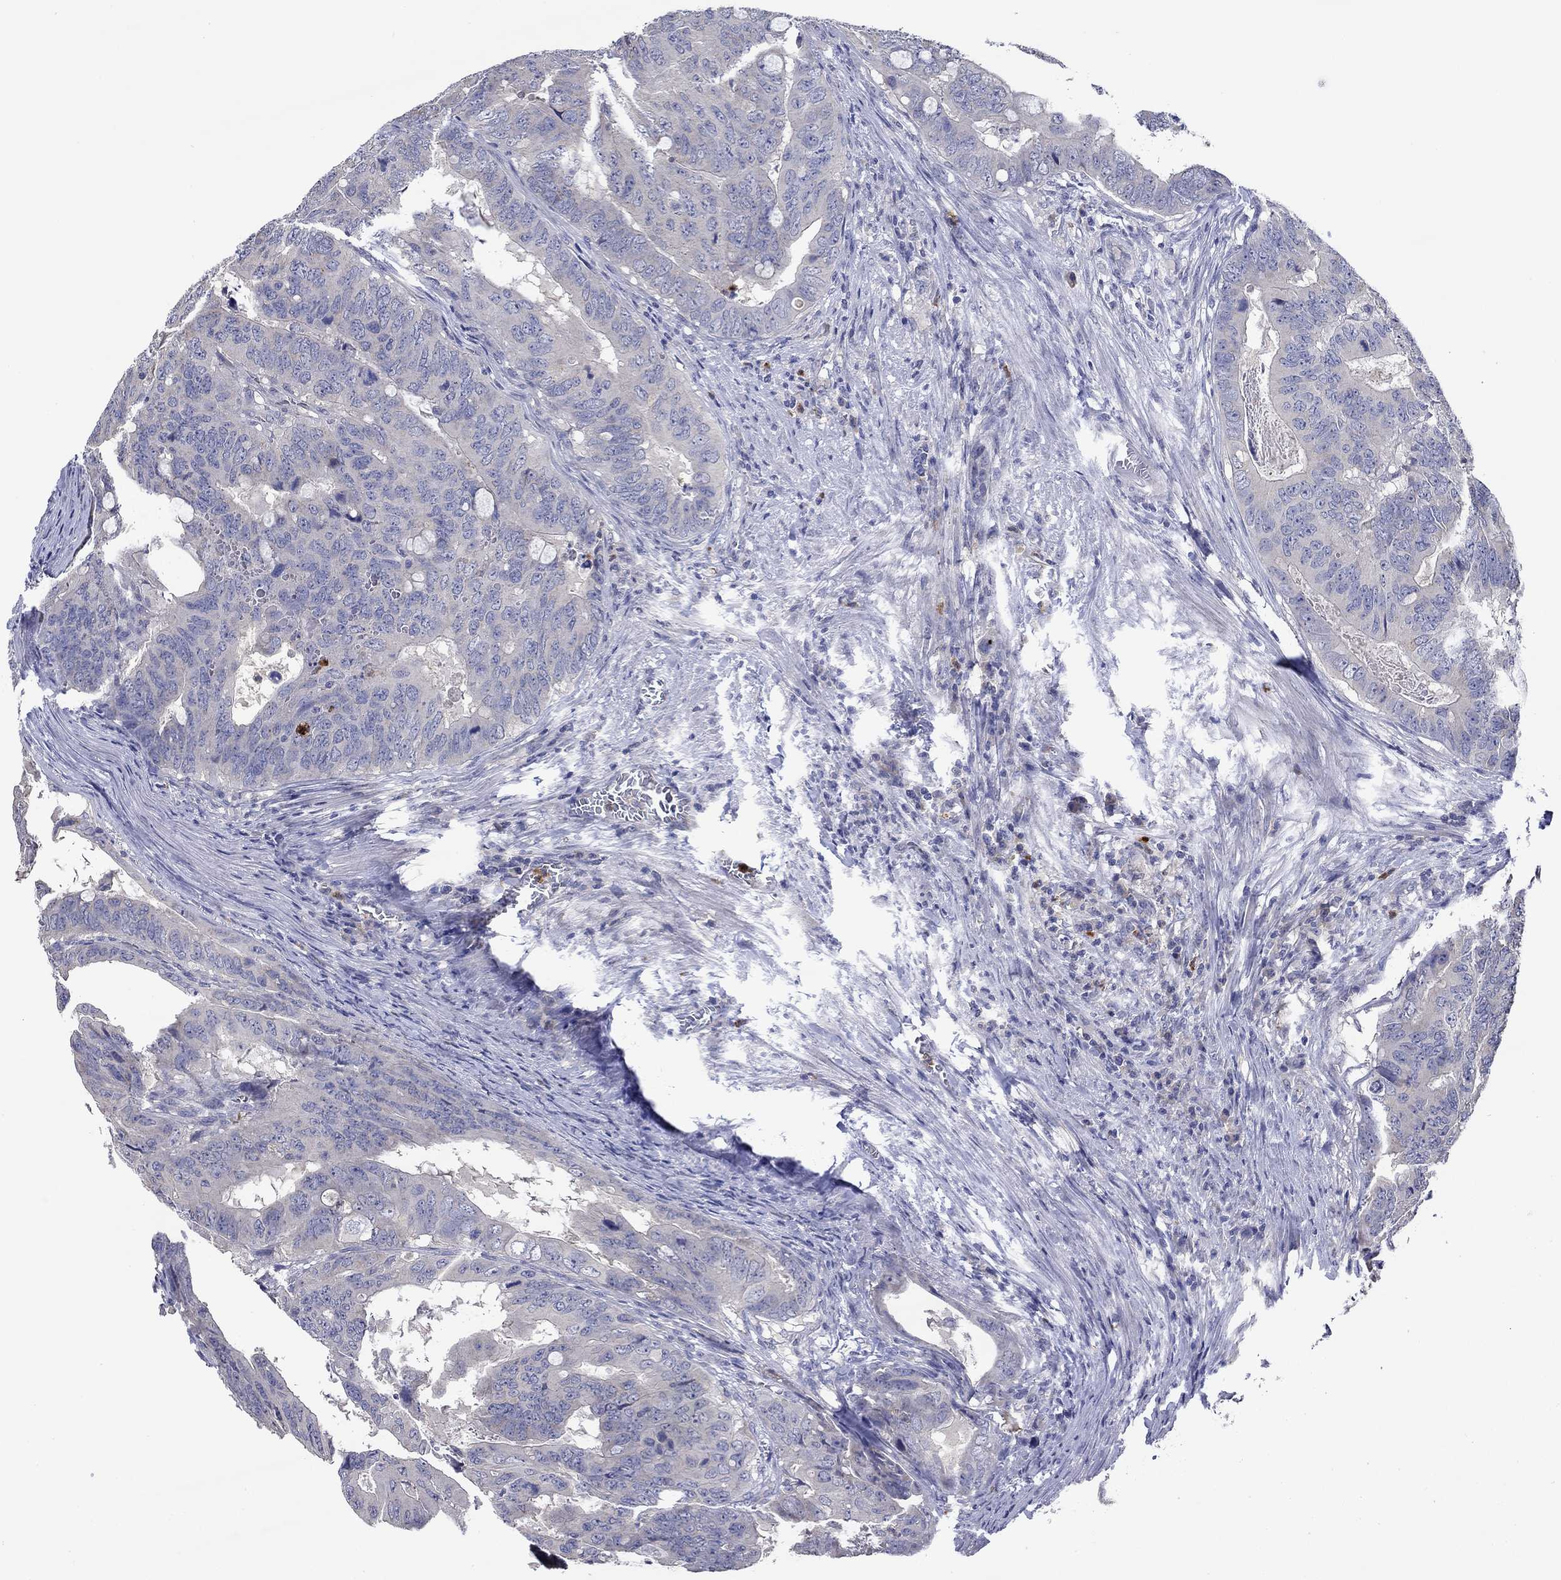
{"staining": {"intensity": "negative", "quantity": "none", "location": "none"}, "tissue": "colorectal cancer", "cell_type": "Tumor cells", "image_type": "cancer", "snomed": [{"axis": "morphology", "description": "Adenocarcinoma, NOS"}, {"axis": "topography", "description": "Colon"}], "caption": "IHC micrograph of neoplastic tissue: adenocarcinoma (colorectal) stained with DAB (3,3'-diaminobenzidine) shows no significant protein positivity in tumor cells.", "gene": "CHIT1", "patient": {"sex": "male", "age": 79}}